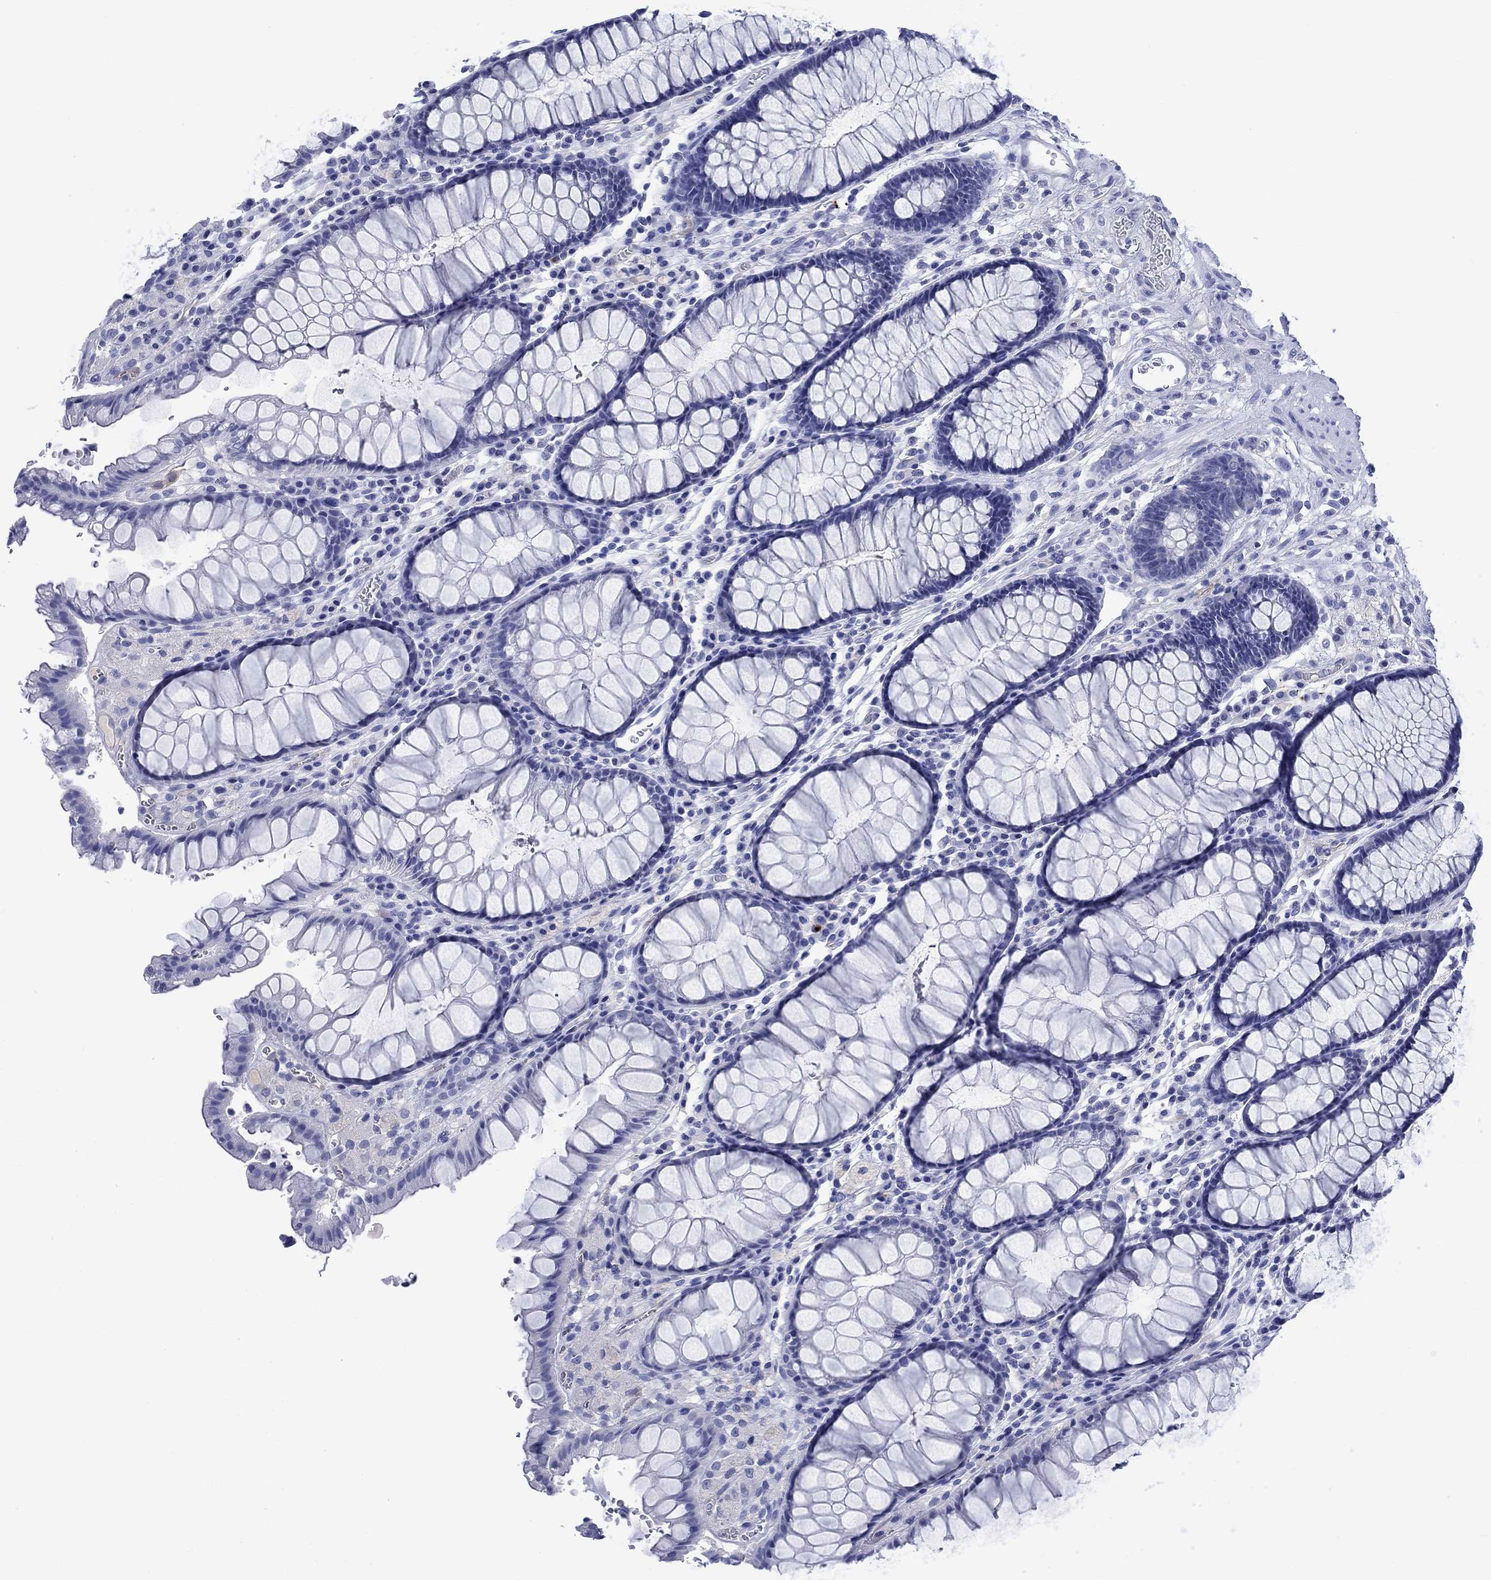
{"staining": {"intensity": "negative", "quantity": "none", "location": "none"}, "tissue": "rectum", "cell_type": "Glandular cells", "image_type": "normal", "snomed": [{"axis": "morphology", "description": "Normal tissue, NOS"}, {"axis": "topography", "description": "Rectum"}], "caption": "IHC photomicrograph of normal human rectum stained for a protein (brown), which reveals no expression in glandular cells.", "gene": "CACNG3", "patient": {"sex": "female", "age": 68}}